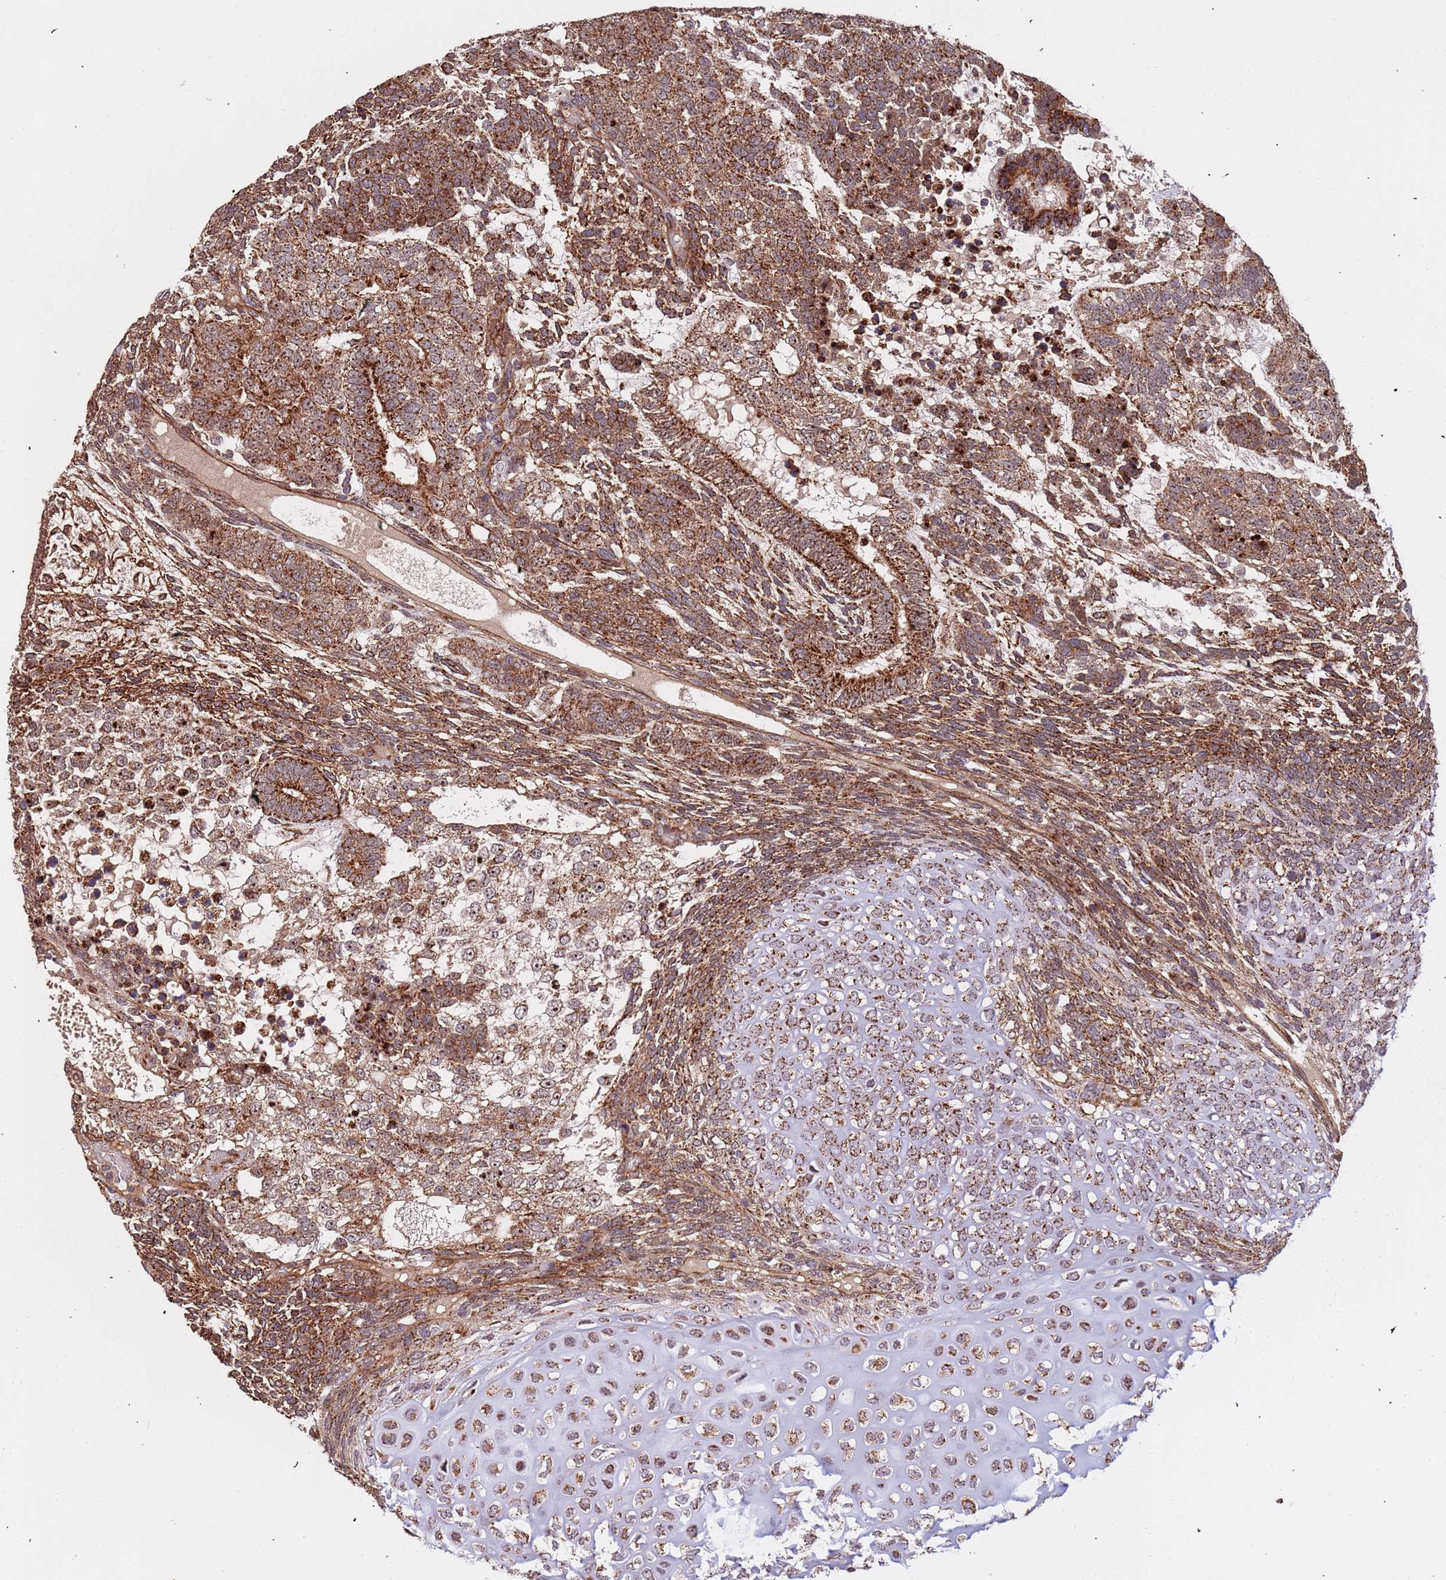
{"staining": {"intensity": "moderate", "quantity": ">75%", "location": "cytoplasmic/membranous"}, "tissue": "testis cancer", "cell_type": "Tumor cells", "image_type": "cancer", "snomed": [{"axis": "morphology", "description": "Carcinoma, Embryonal, NOS"}, {"axis": "topography", "description": "Testis"}], "caption": "Human testis cancer (embryonal carcinoma) stained for a protein (brown) reveals moderate cytoplasmic/membranous positive staining in about >75% of tumor cells.", "gene": "DCHS1", "patient": {"sex": "male", "age": 23}}